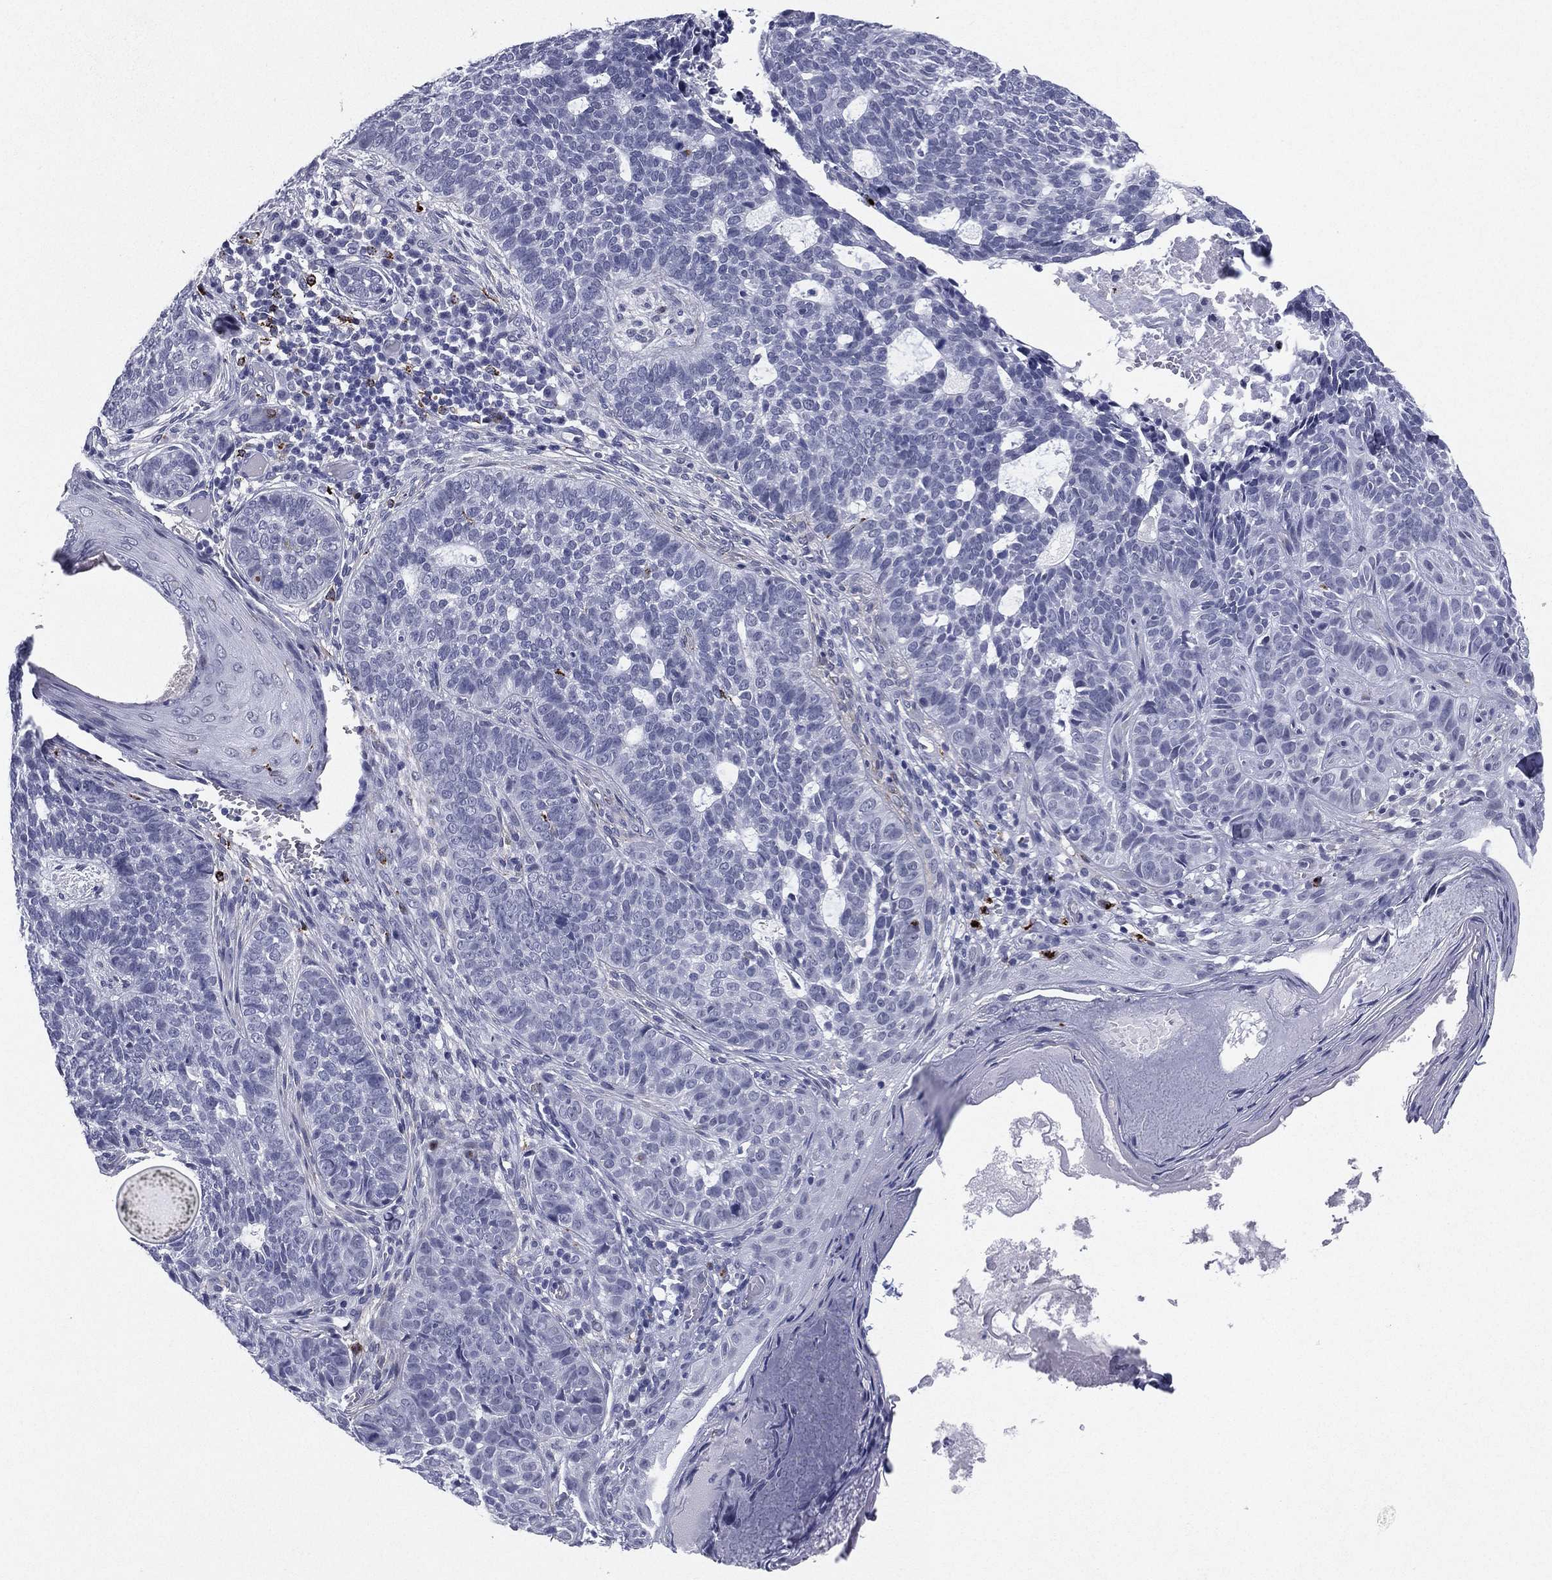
{"staining": {"intensity": "negative", "quantity": "none", "location": "none"}, "tissue": "skin cancer", "cell_type": "Tumor cells", "image_type": "cancer", "snomed": [{"axis": "morphology", "description": "Basal cell carcinoma"}, {"axis": "topography", "description": "Skin"}], "caption": "Immunohistochemical staining of human skin basal cell carcinoma demonstrates no significant expression in tumor cells. (DAB IHC visualized using brightfield microscopy, high magnification).", "gene": "HLA-DOA", "patient": {"sex": "female", "age": 69}}